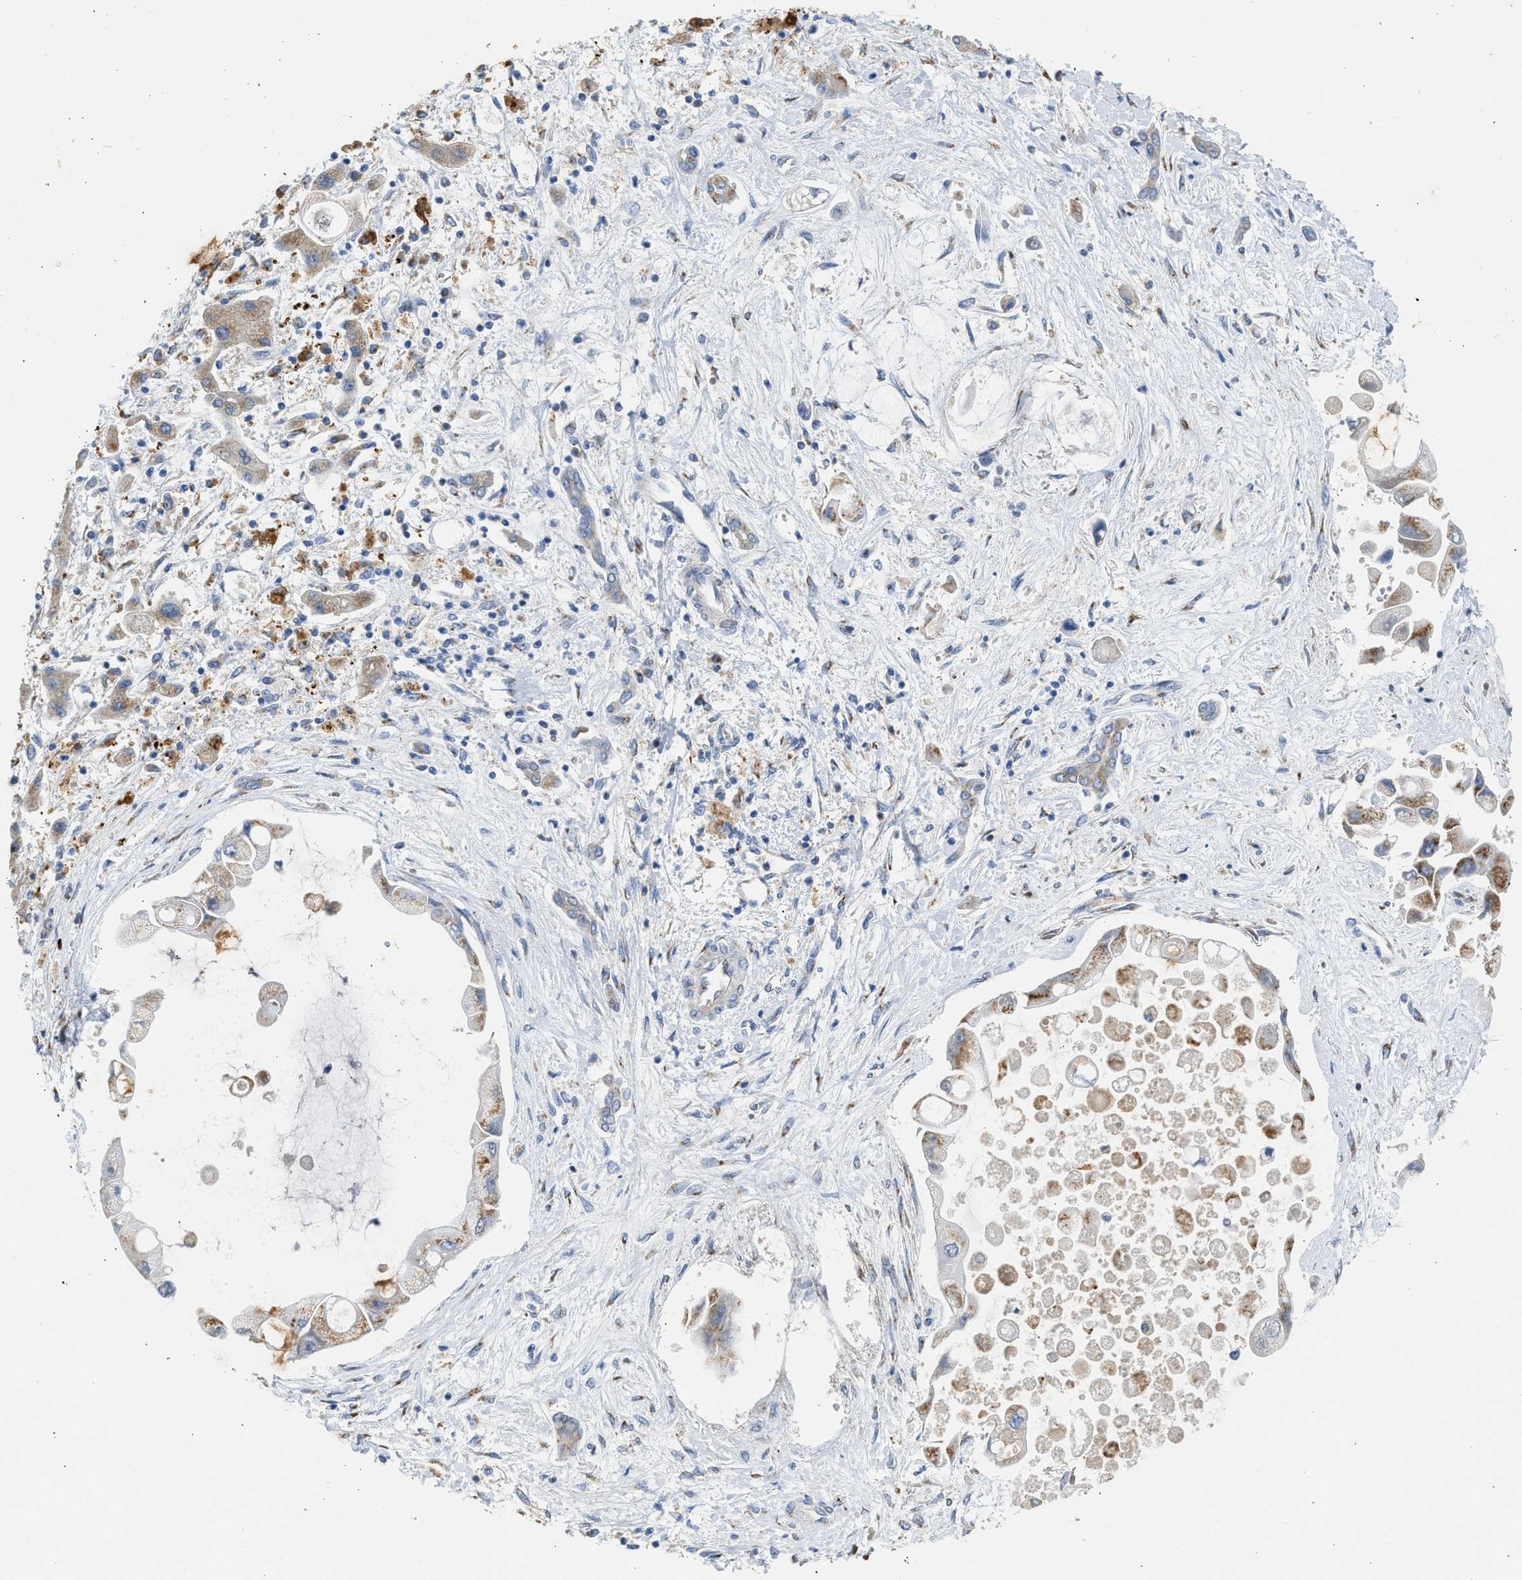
{"staining": {"intensity": "moderate", "quantity": "<25%", "location": "cytoplasmic/membranous"}, "tissue": "liver cancer", "cell_type": "Tumor cells", "image_type": "cancer", "snomed": [{"axis": "morphology", "description": "Cholangiocarcinoma"}, {"axis": "topography", "description": "Liver"}], "caption": "A low amount of moderate cytoplasmic/membranous staining is seen in about <25% of tumor cells in liver cancer (cholangiocarcinoma) tissue. (DAB IHC with brightfield microscopy, high magnification).", "gene": "IPO8", "patient": {"sex": "male", "age": 50}}